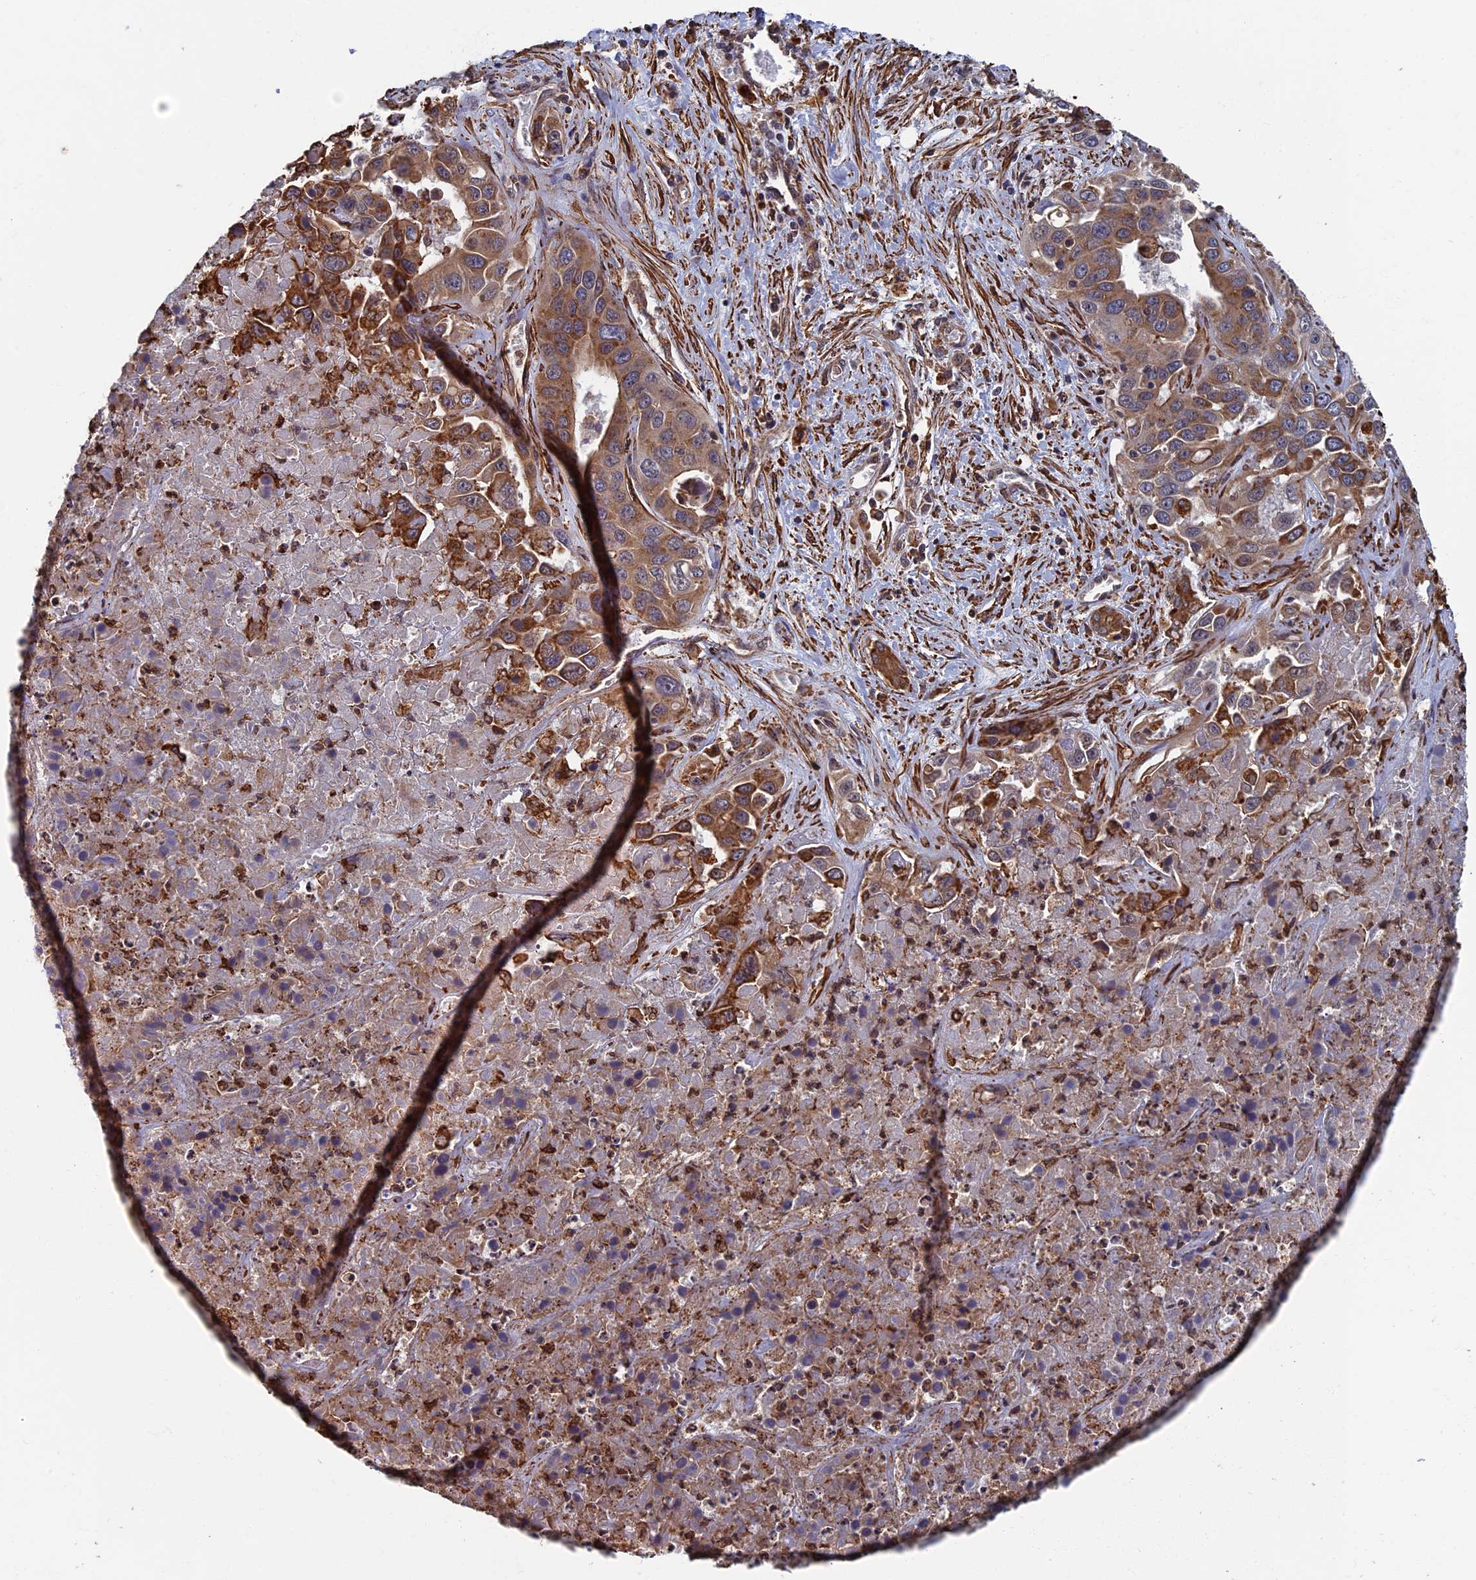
{"staining": {"intensity": "moderate", "quantity": ">75%", "location": "cytoplasmic/membranous"}, "tissue": "liver cancer", "cell_type": "Tumor cells", "image_type": "cancer", "snomed": [{"axis": "morphology", "description": "Cholangiocarcinoma"}, {"axis": "topography", "description": "Liver"}], "caption": "Cholangiocarcinoma (liver) stained for a protein (brown) displays moderate cytoplasmic/membranous positive expression in about >75% of tumor cells.", "gene": "CTDP1", "patient": {"sex": "female", "age": 52}}